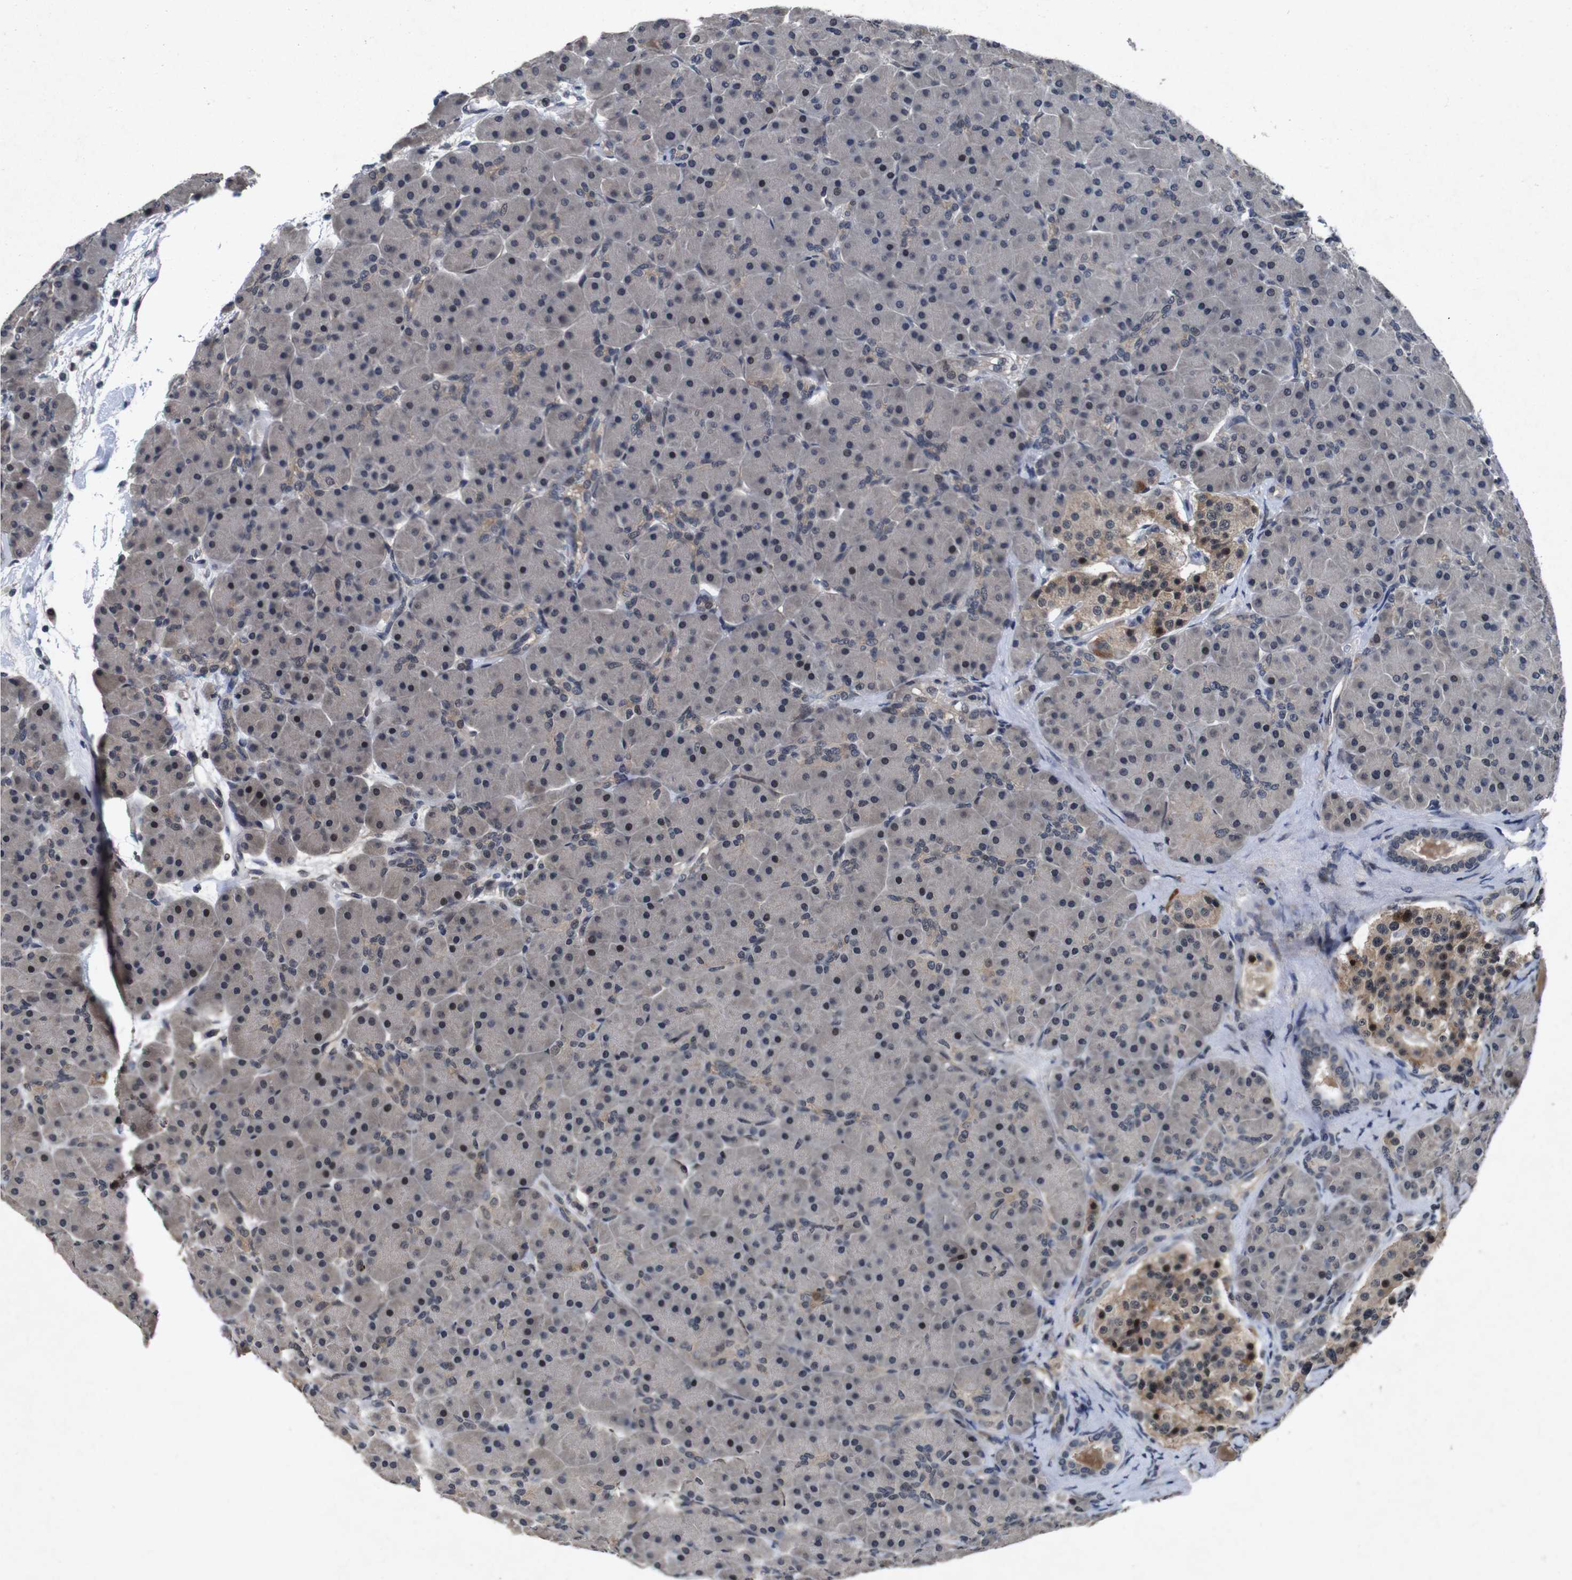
{"staining": {"intensity": "negative", "quantity": "none", "location": "none"}, "tissue": "pancreas", "cell_type": "Exocrine glandular cells", "image_type": "normal", "snomed": [{"axis": "morphology", "description": "Normal tissue, NOS"}, {"axis": "topography", "description": "Pancreas"}], "caption": "Immunohistochemical staining of normal human pancreas exhibits no significant staining in exocrine glandular cells. The staining was performed using DAB to visualize the protein expression in brown, while the nuclei were stained in blue with hematoxylin (Magnification: 20x).", "gene": "AKT3", "patient": {"sex": "male", "age": 66}}